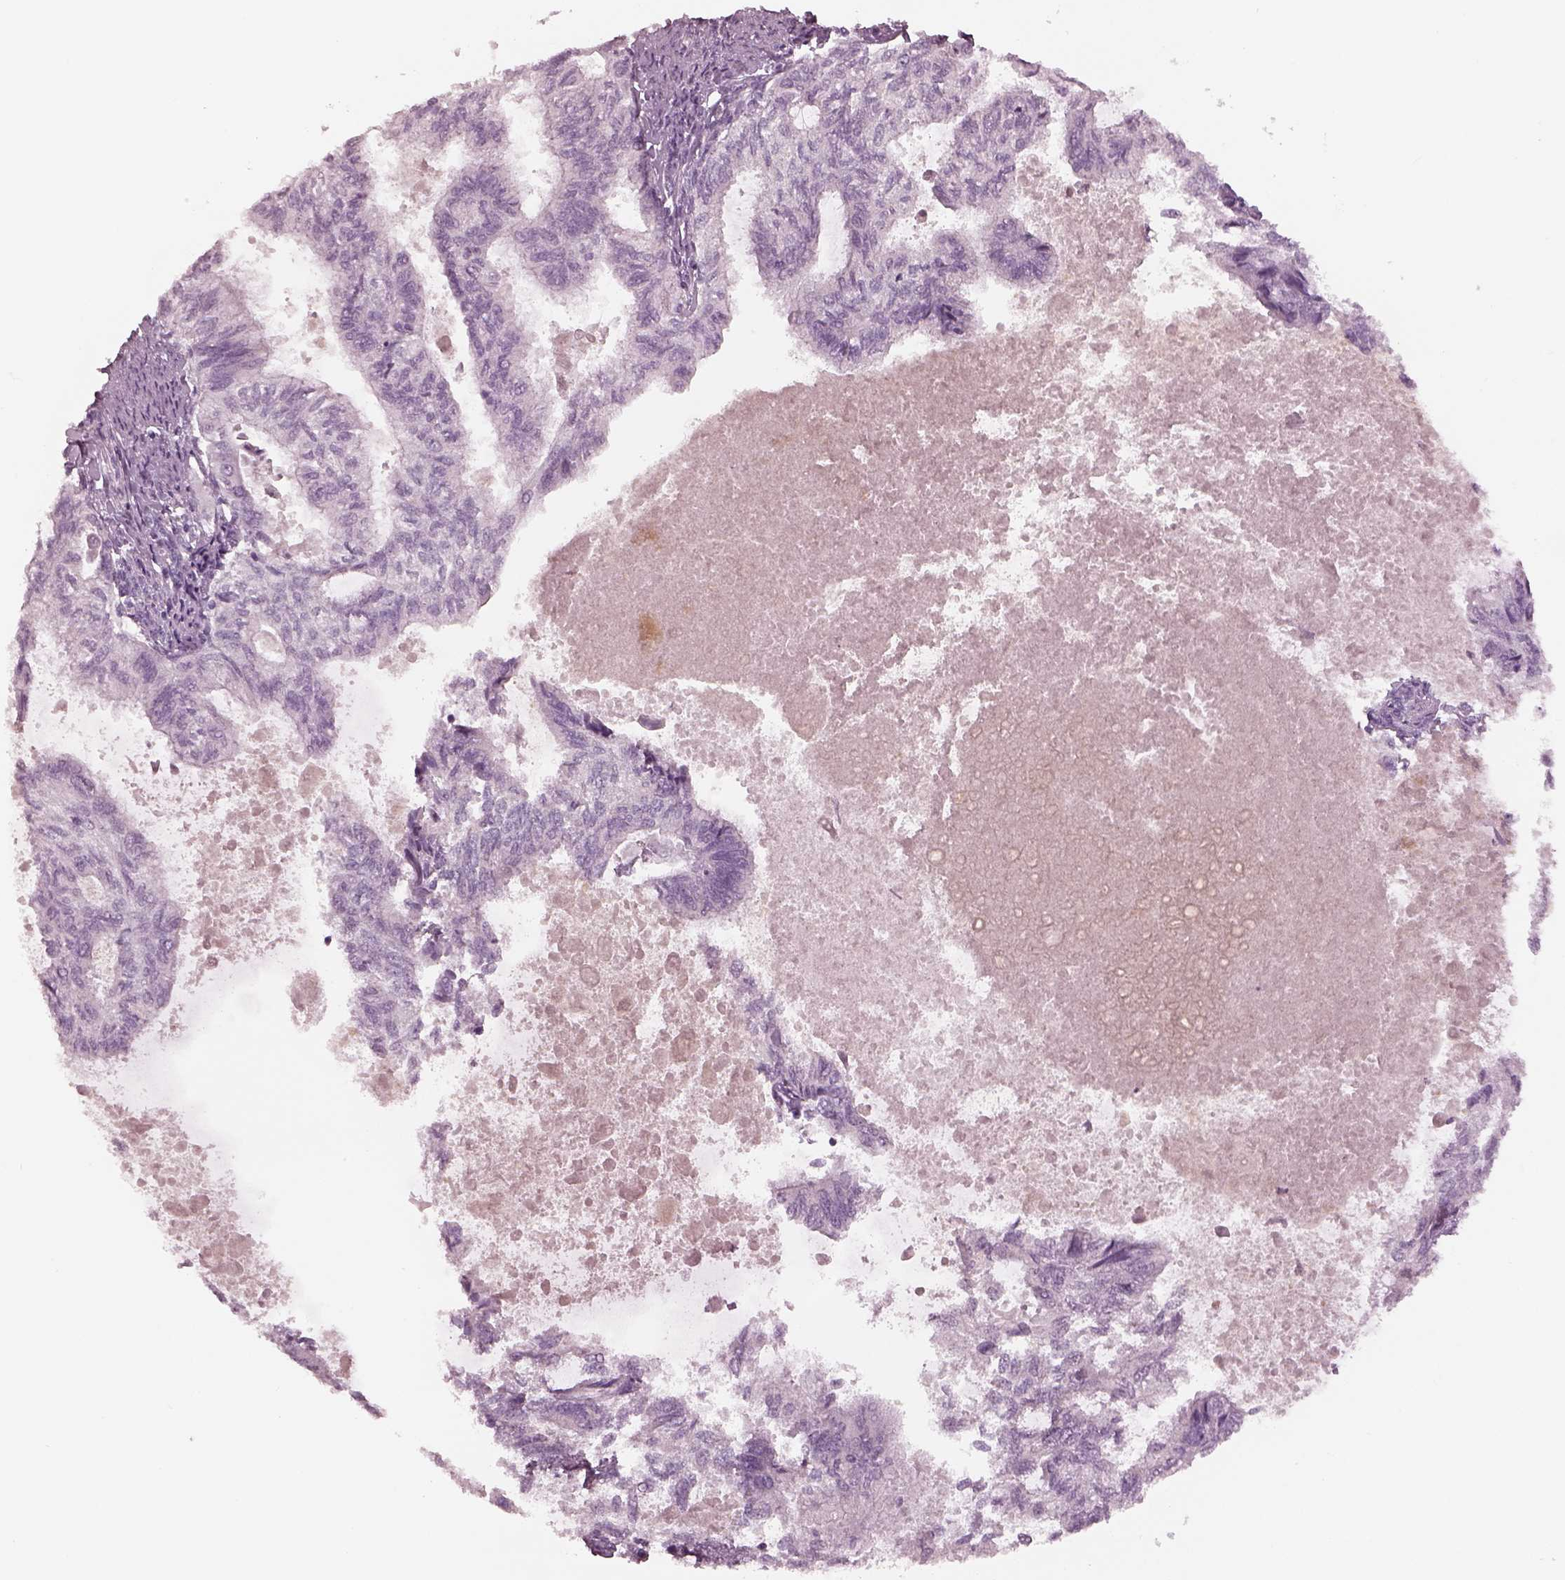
{"staining": {"intensity": "negative", "quantity": "none", "location": "none"}, "tissue": "endometrial cancer", "cell_type": "Tumor cells", "image_type": "cancer", "snomed": [{"axis": "morphology", "description": "Adenocarcinoma, NOS"}, {"axis": "topography", "description": "Endometrium"}], "caption": "Immunohistochemistry (IHC) photomicrograph of human adenocarcinoma (endometrial) stained for a protein (brown), which exhibits no expression in tumor cells. Nuclei are stained in blue.", "gene": "MIA", "patient": {"sex": "female", "age": 86}}